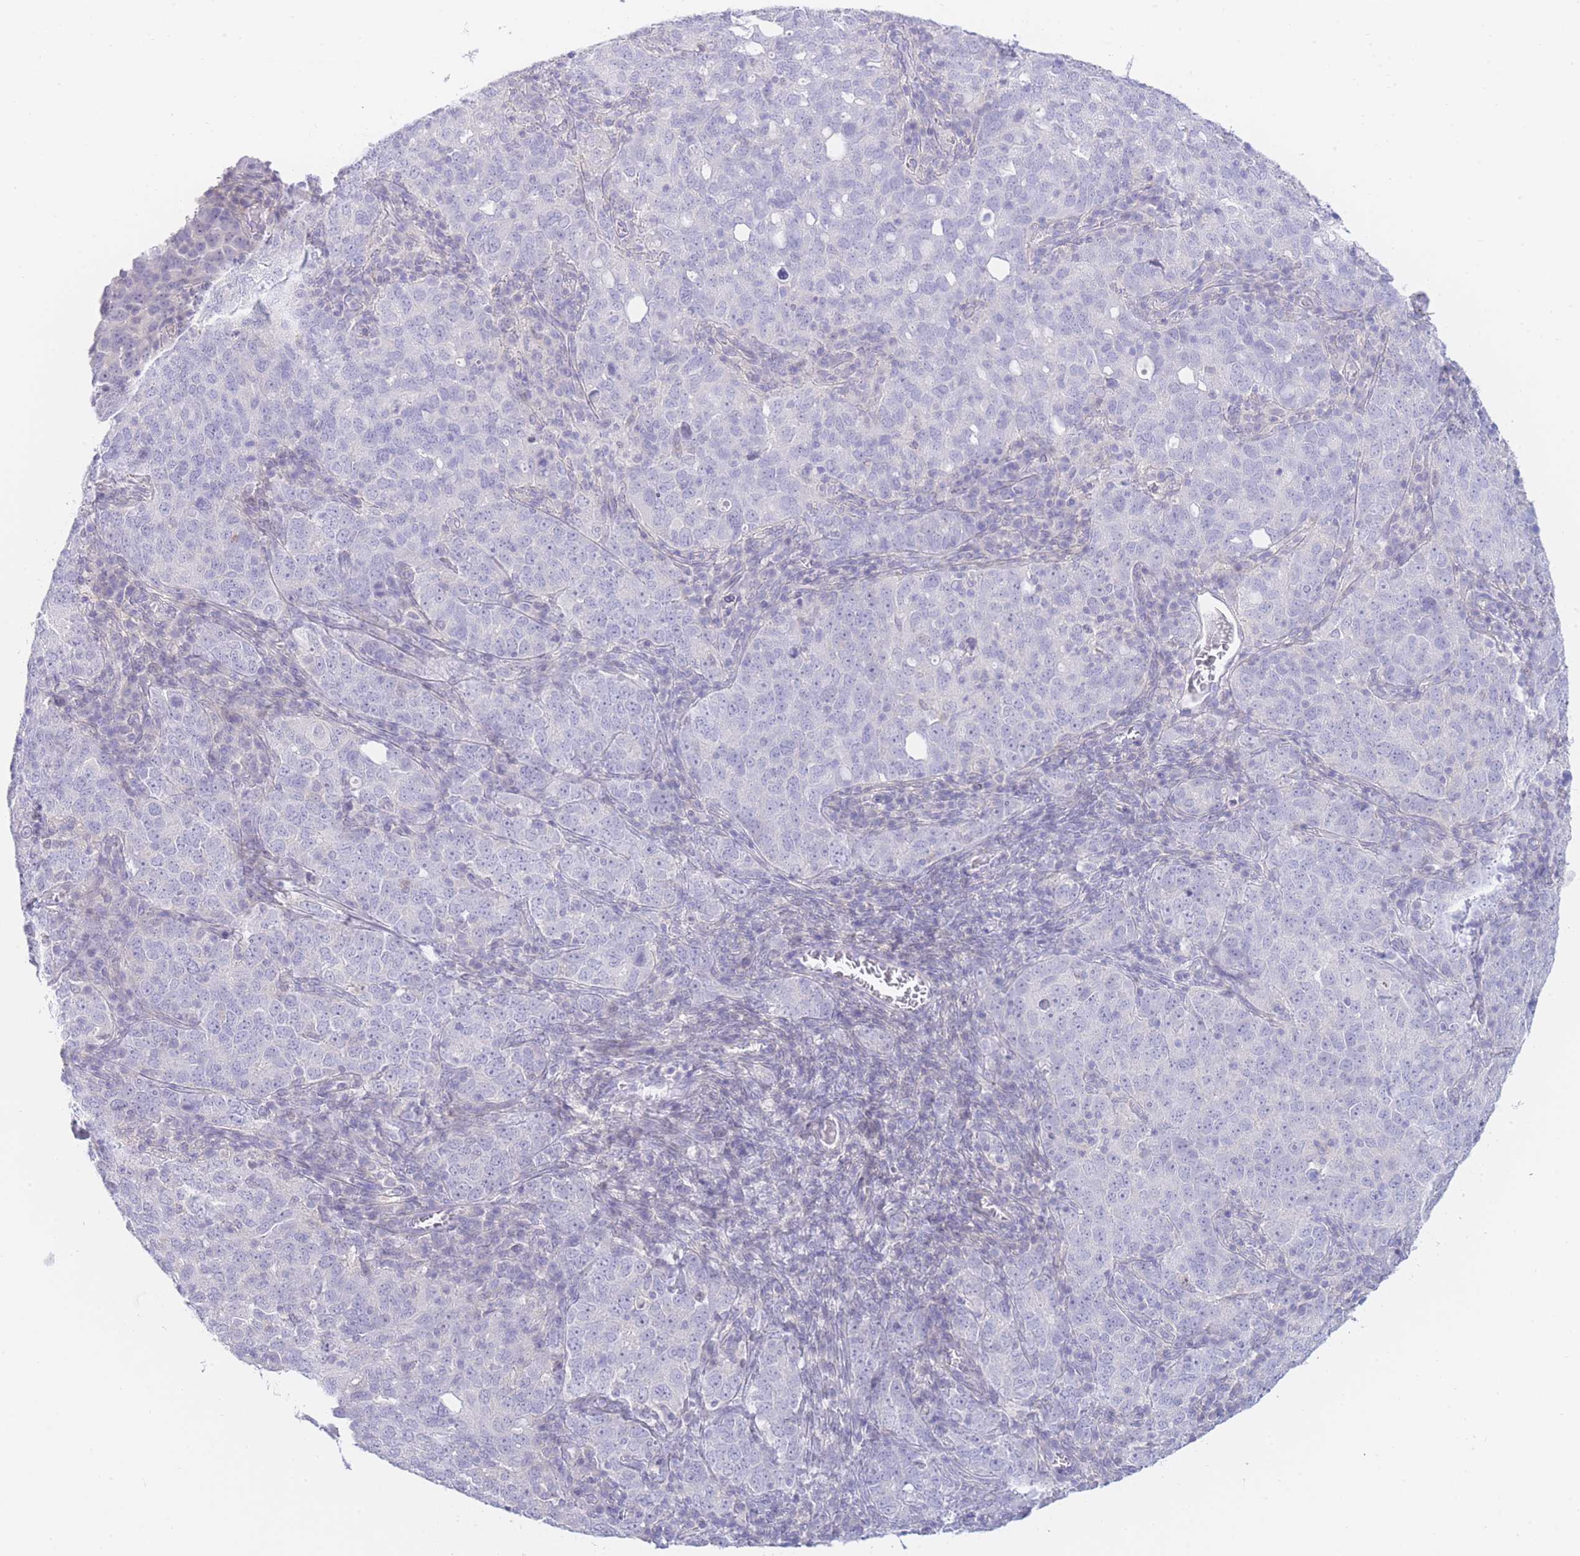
{"staining": {"intensity": "negative", "quantity": "none", "location": "none"}, "tissue": "ovarian cancer", "cell_type": "Tumor cells", "image_type": "cancer", "snomed": [{"axis": "morphology", "description": "Carcinoma, endometroid"}, {"axis": "topography", "description": "Ovary"}], "caption": "There is no significant staining in tumor cells of endometroid carcinoma (ovarian).", "gene": "ZNF212", "patient": {"sex": "female", "age": 62}}